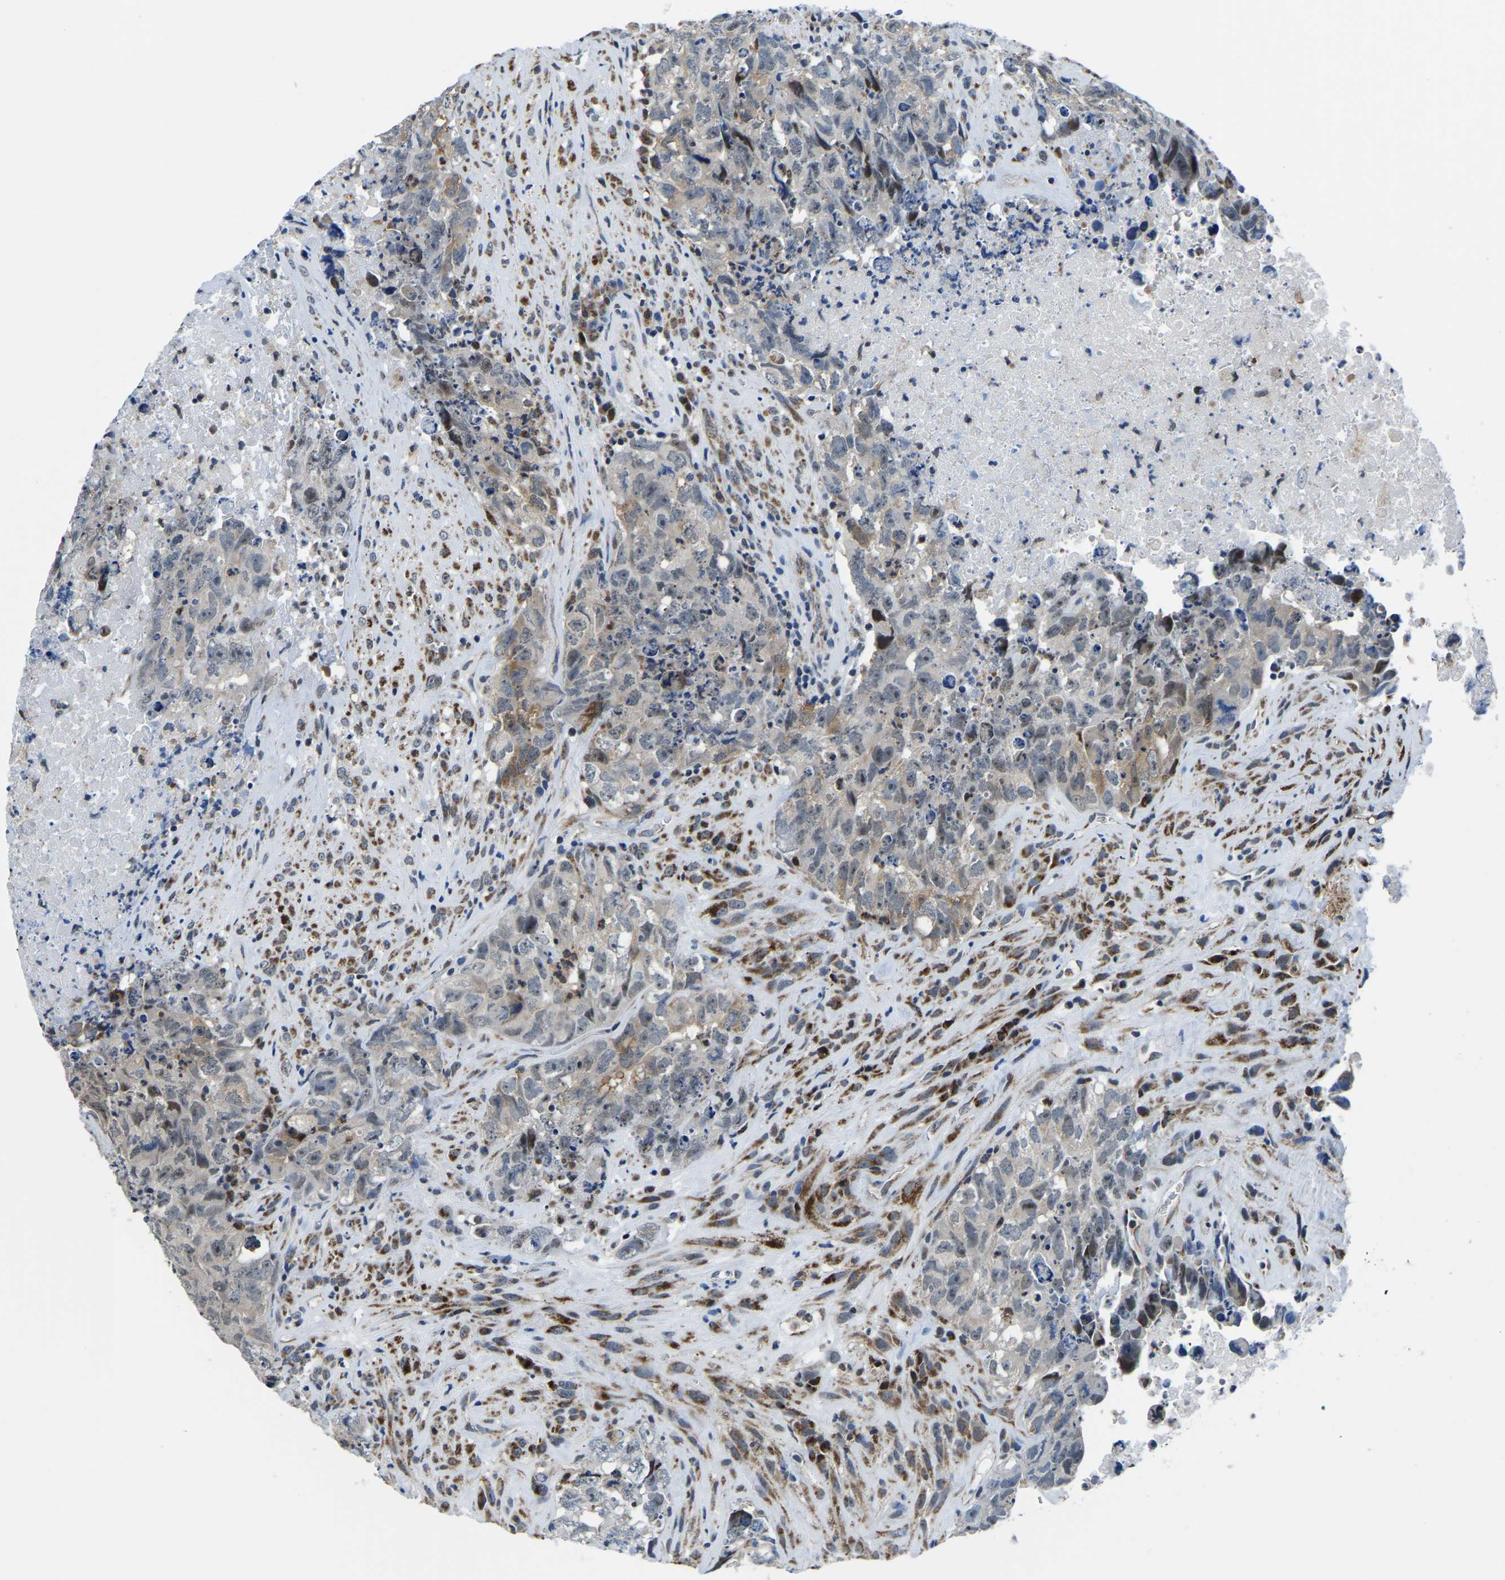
{"staining": {"intensity": "weak", "quantity": "25%-75%", "location": "cytoplasmic/membranous,nuclear"}, "tissue": "testis cancer", "cell_type": "Tumor cells", "image_type": "cancer", "snomed": [{"axis": "morphology", "description": "Carcinoma, Embryonal, NOS"}, {"axis": "topography", "description": "Testis"}], "caption": "This image demonstrates immunohistochemistry staining of human testis cancer (embryonal carcinoma), with low weak cytoplasmic/membranous and nuclear positivity in about 25%-75% of tumor cells.", "gene": "BNIP3L", "patient": {"sex": "male", "age": 32}}